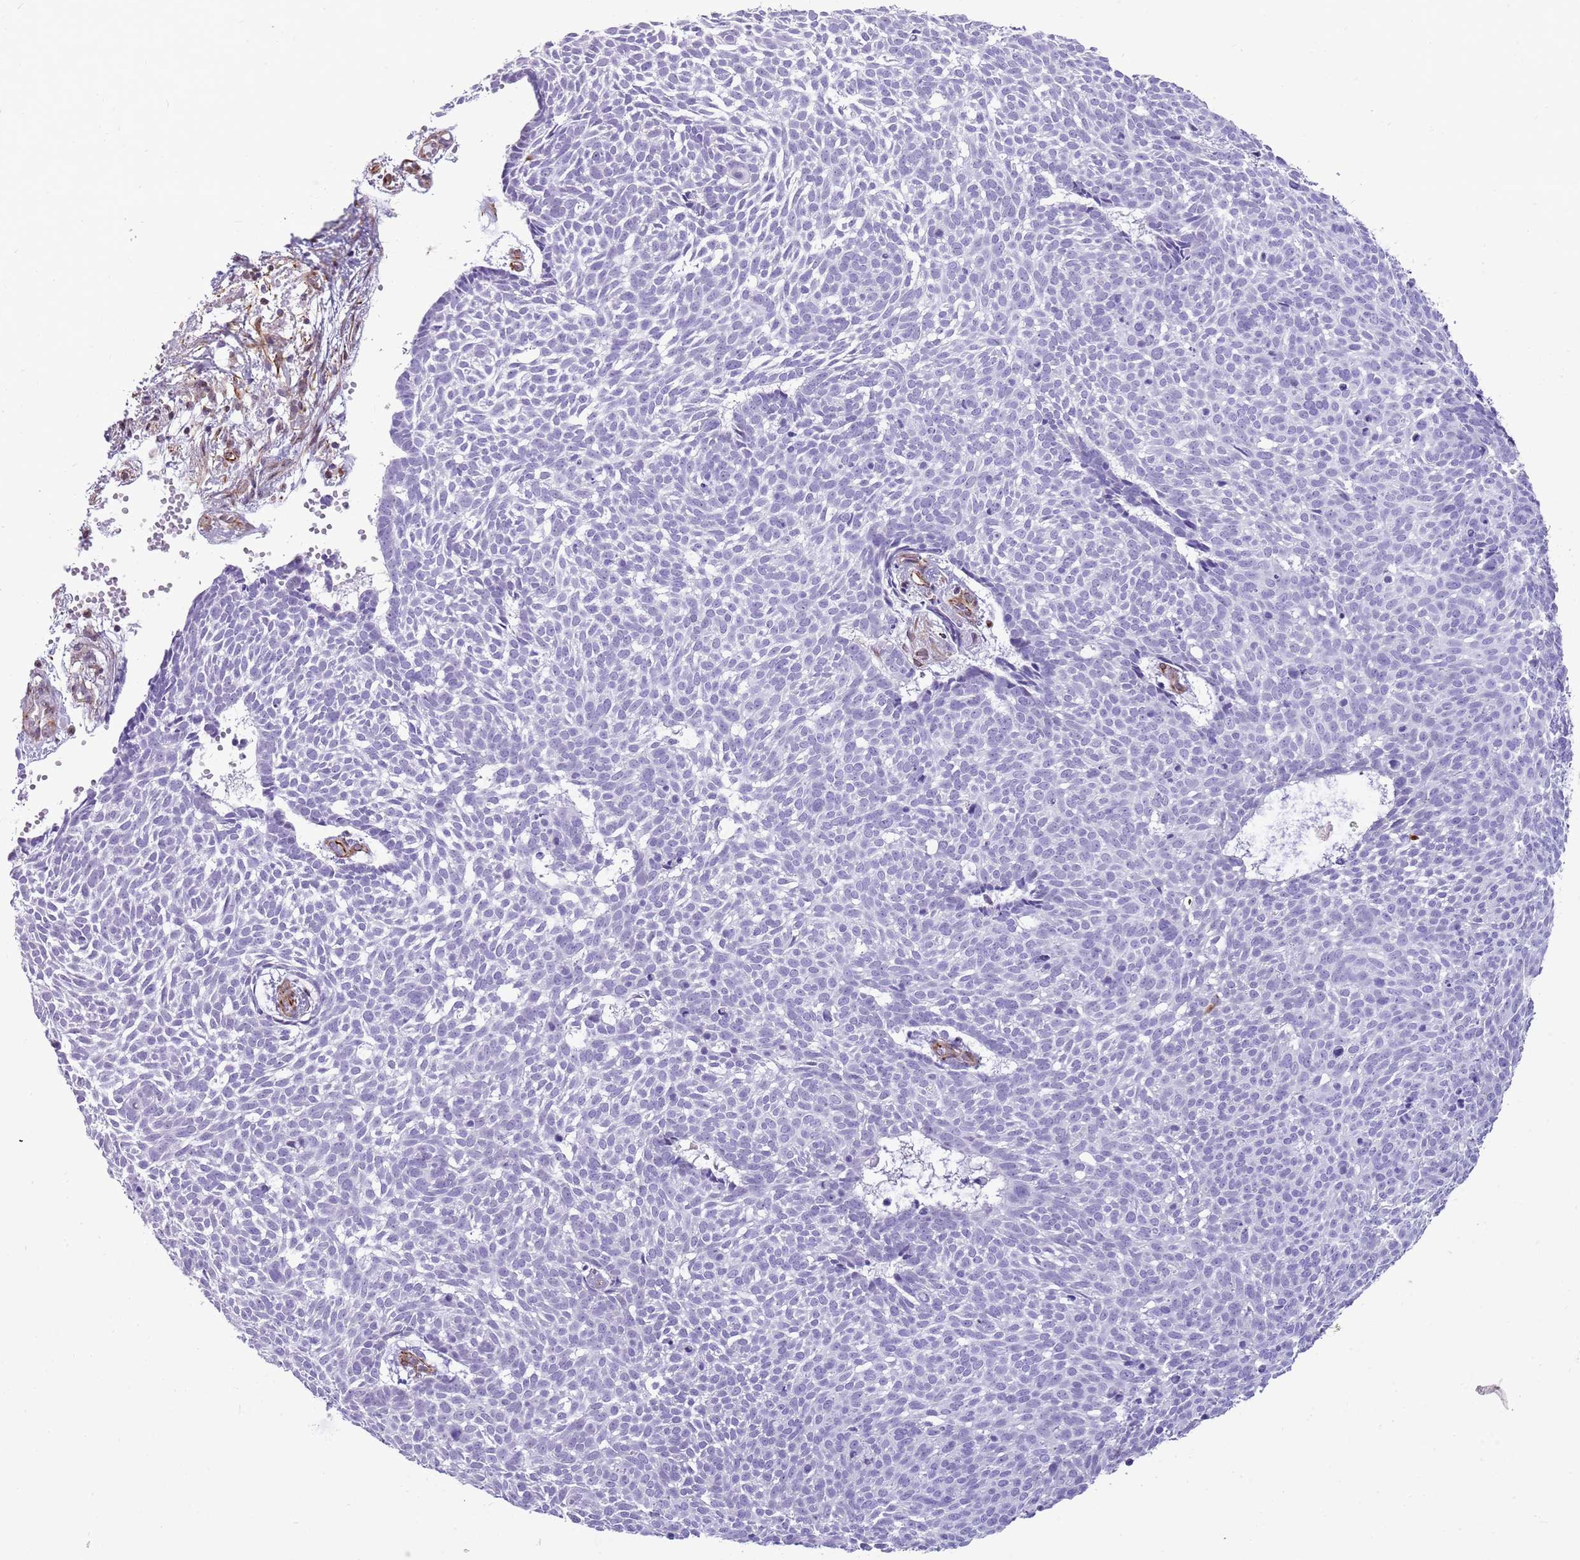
{"staining": {"intensity": "negative", "quantity": "none", "location": "none"}, "tissue": "skin cancer", "cell_type": "Tumor cells", "image_type": "cancer", "snomed": [{"axis": "morphology", "description": "Basal cell carcinoma"}, {"axis": "topography", "description": "Skin"}], "caption": "DAB immunohistochemical staining of human basal cell carcinoma (skin) exhibits no significant expression in tumor cells.", "gene": "NBPF3", "patient": {"sex": "male", "age": 61}}